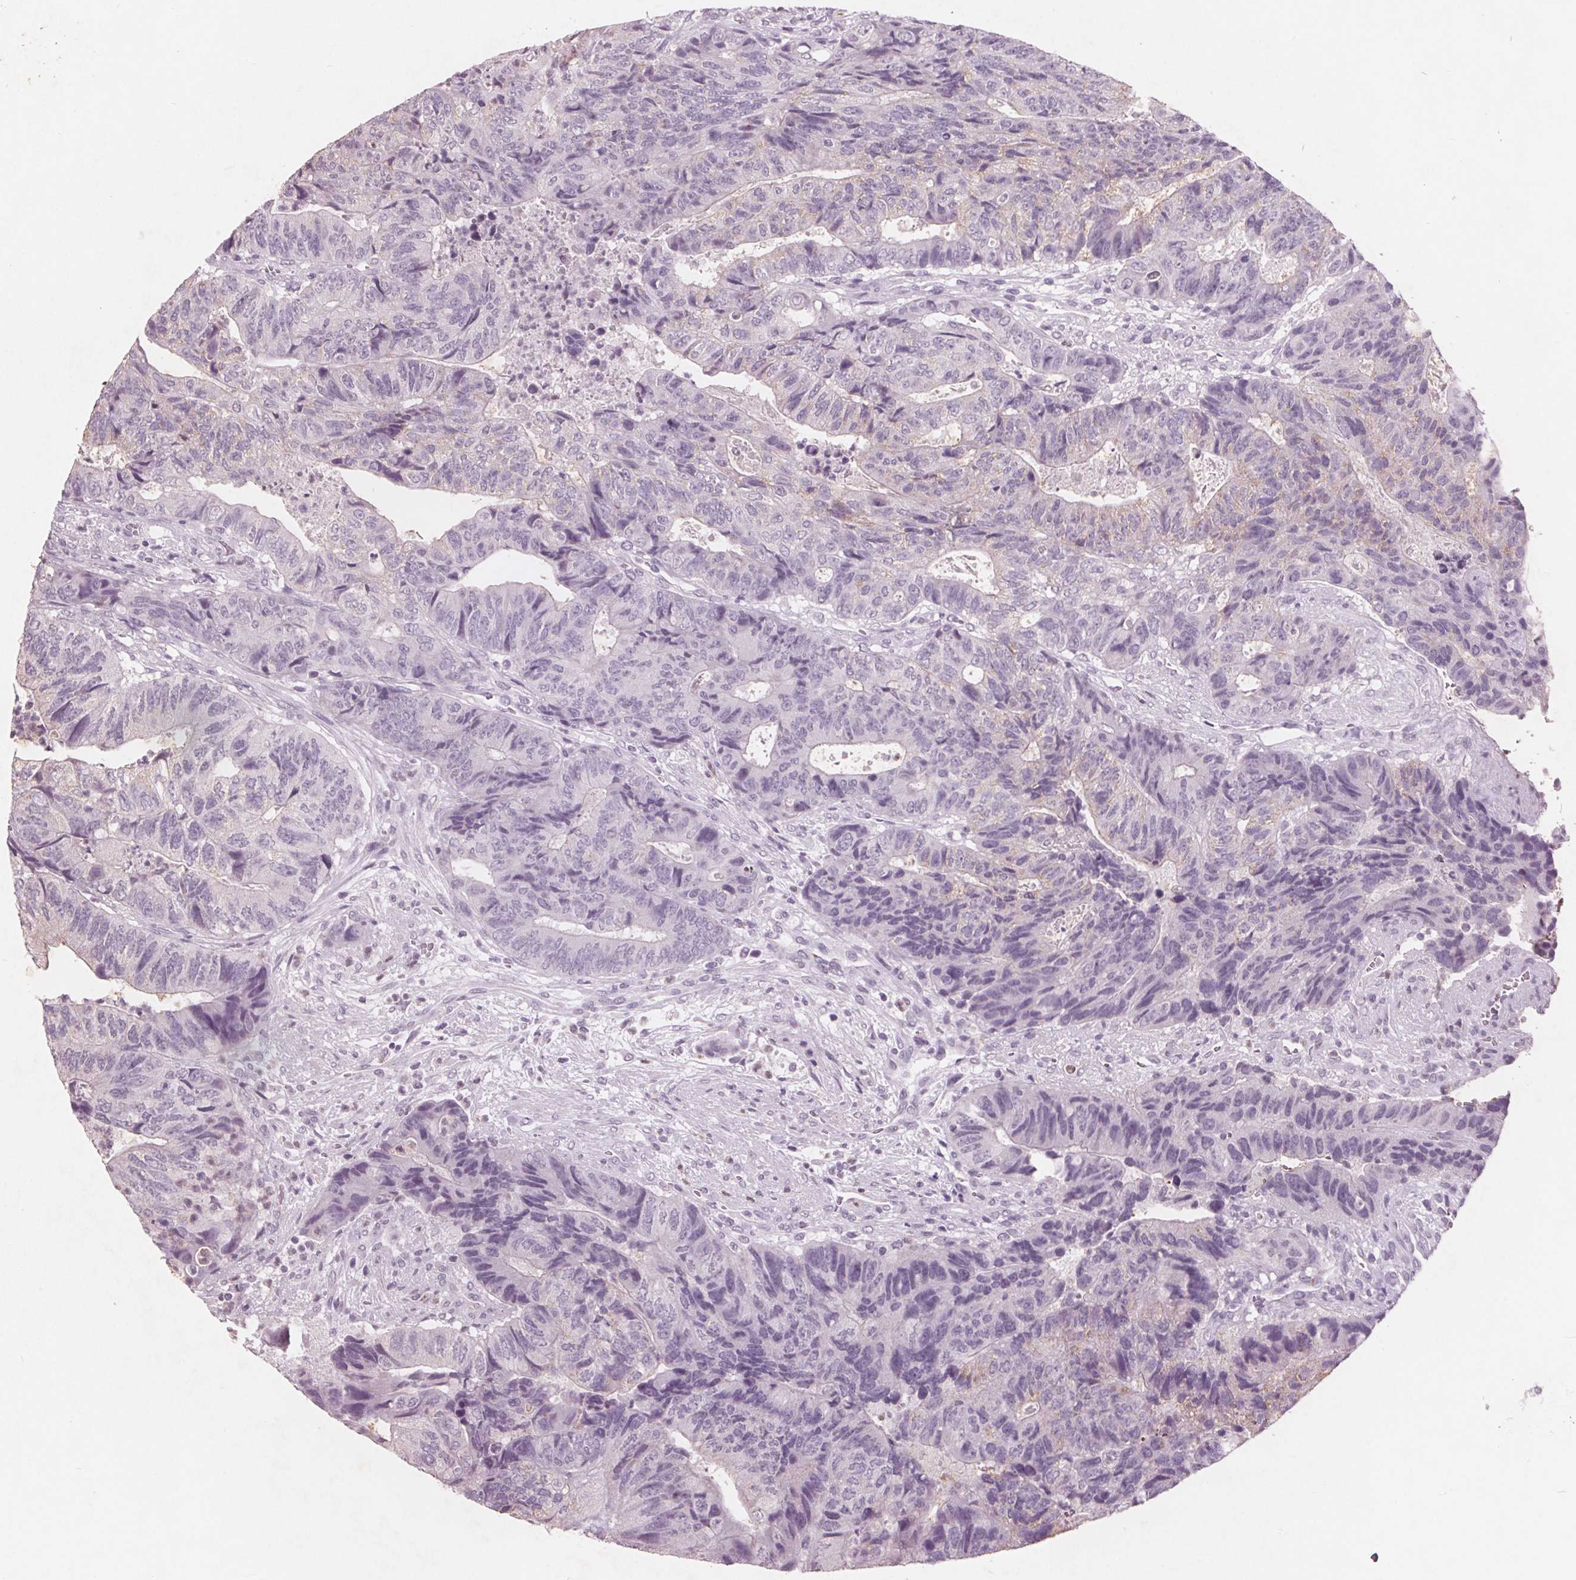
{"staining": {"intensity": "negative", "quantity": "none", "location": "none"}, "tissue": "colorectal cancer", "cell_type": "Tumor cells", "image_type": "cancer", "snomed": [{"axis": "morphology", "description": "Normal tissue, NOS"}, {"axis": "morphology", "description": "Adenocarcinoma, NOS"}, {"axis": "topography", "description": "Colon"}], "caption": "Colorectal cancer stained for a protein using immunohistochemistry (IHC) reveals no positivity tumor cells.", "gene": "PTPN14", "patient": {"sex": "female", "age": 48}}